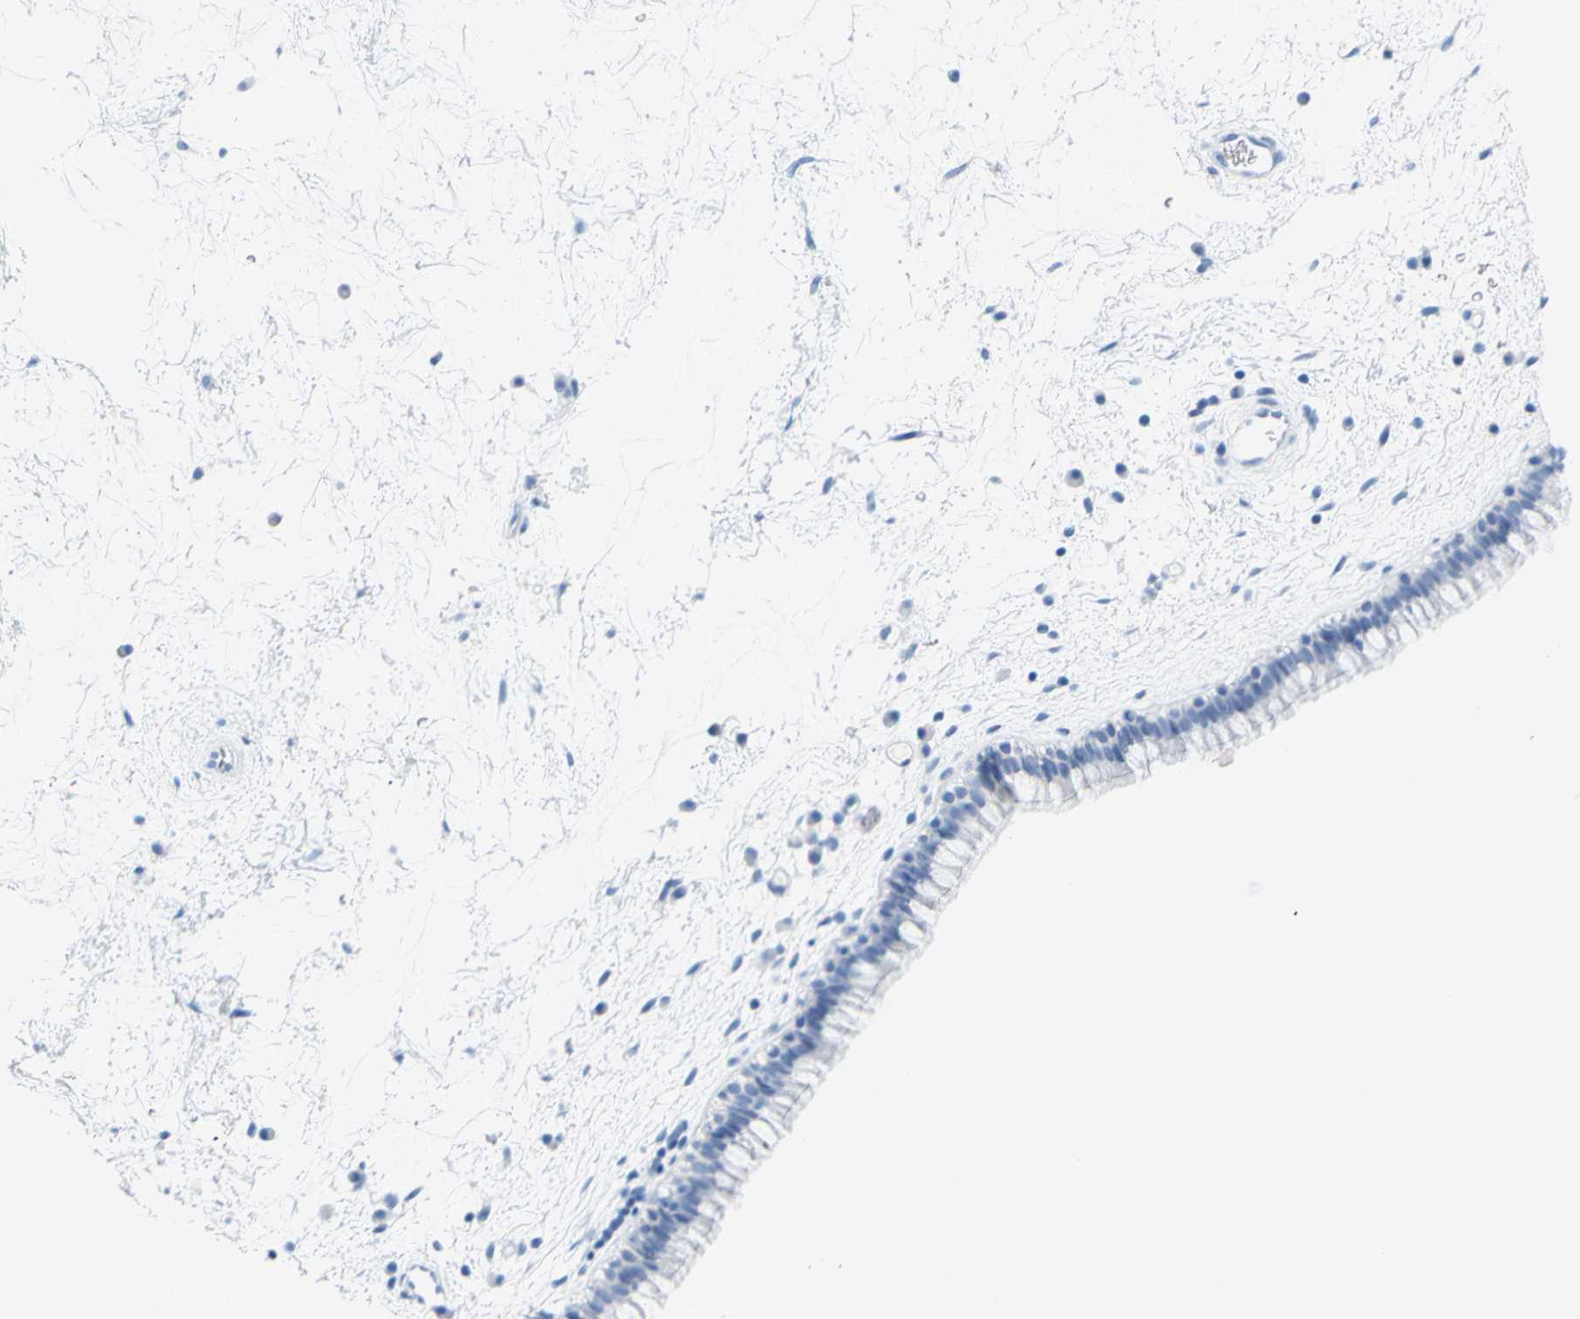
{"staining": {"intensity": "negative", "quantity": "none", "location": "none"}, "tissue": "nasopharynx", "cell_type": "Respiratory epithelial cells", "image_type": "normal", "snomed": [{"axis": "morphology", "description": "Normal tissue, NOS"}, {"axis": "morphology", "description": "Inflammation, NOS"}, {"axis": "topography", "description": "Nasopharynx"}], "caption": "DAB immunohistochemical staining of unremarkable human nasopharynx displays no significant expression in respiratory epithelial cells. Nuclei are stained in blue.", "gene": "OPN1SW", "patient": {"sex": "male", "age": 48}}